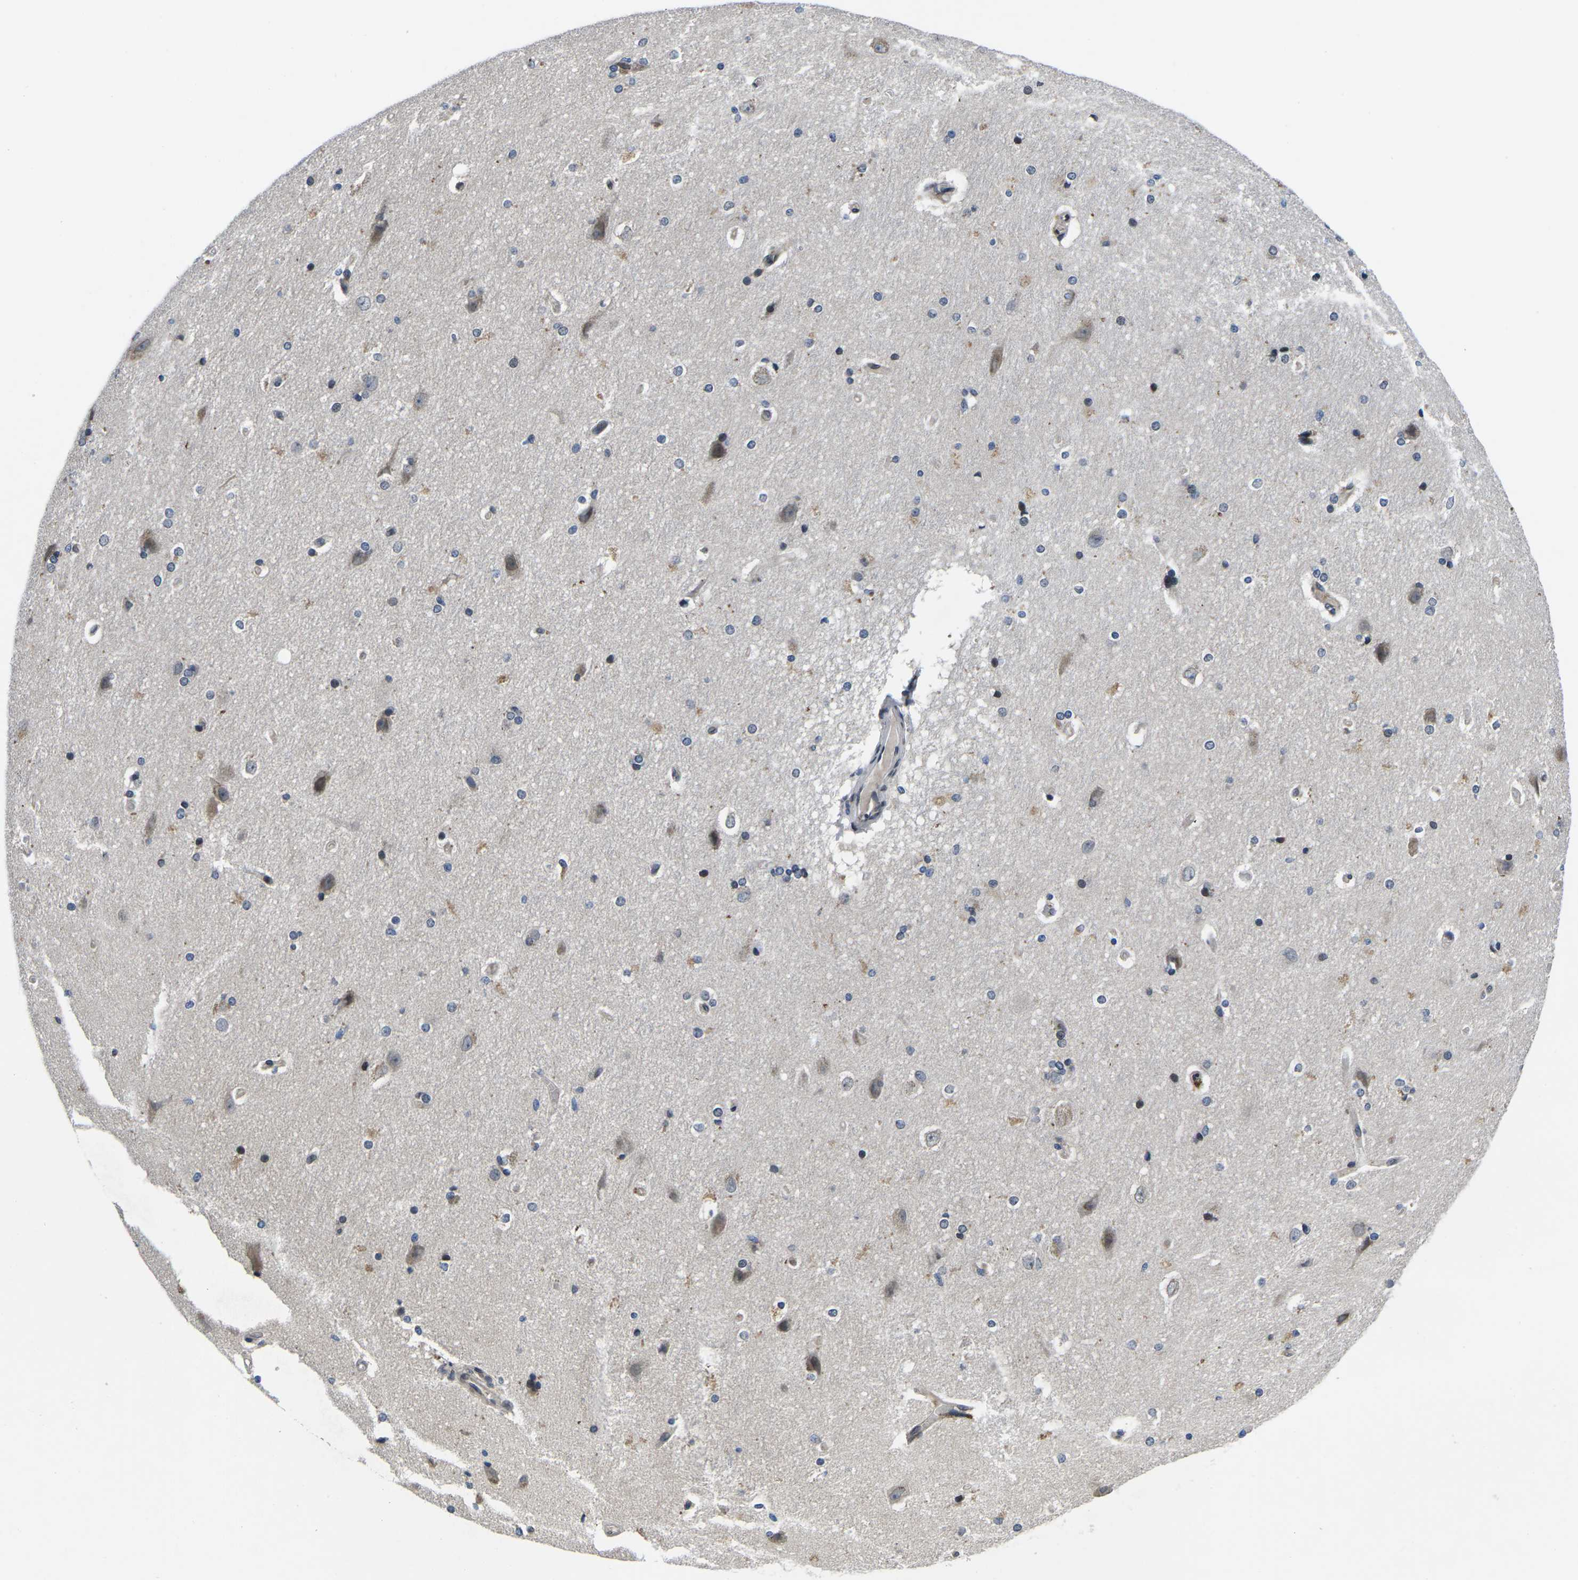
{"staining": {"intensity": "moderate", "quantity": "<25%", "location": "nuclear"}, "tissue": "hippocampus", "cell_type": "Glial cells", "image_type": "normal", "snomed": [{"axis": "morphology", "description": "Normal tissue, NOS"}, {"axis": "topography", "description": "Hippocampus"}], "caption": "Immunohistochemistry (DAB (3,3'-diaminobenzidine)) staining of unremarkable human hippocampus displays moderate nuclear protein positivity in about <25% of glial cells.", "gene": "SNX10", "patient": {"sex": "female", "age": 19}}